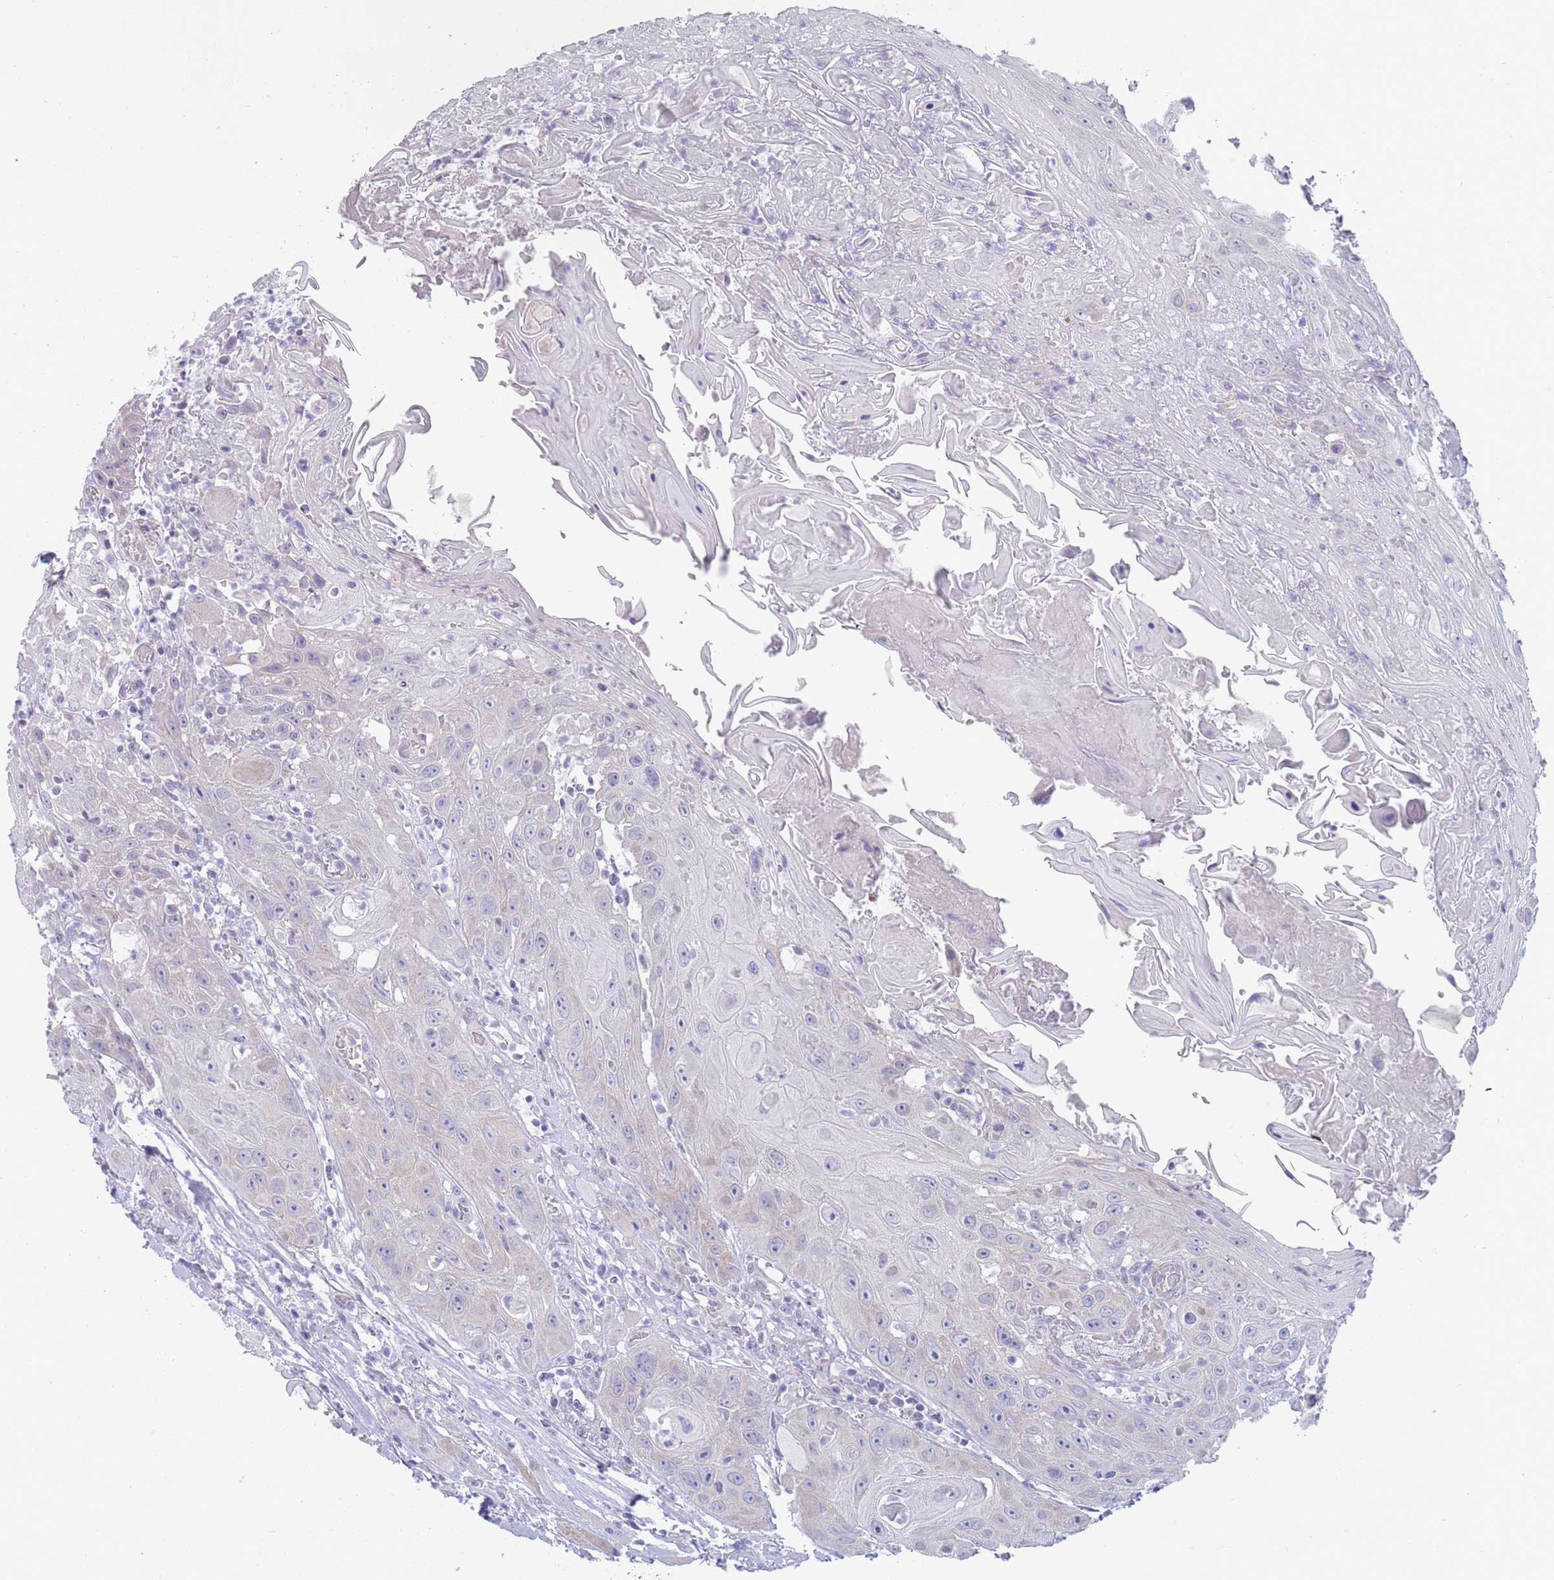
{"staining": {"intensity": "negative", "quantity": "none", "location": "none"}, "tissue": "head and neck cancer", "cell_type": "Tumor cells", "image_type": "cancer", "snomed": [{"axis": "morphology", "description": "Squamous cell carcinoma, NOS"}, {"axis": "topography", "description": "Head-Neck"}], "caption": "Micrograph shows no protein expression in tumor cells of head and neck cancer tissue.", "gene": "PIGU", "patient": {"sex": "female", "age": 59}}